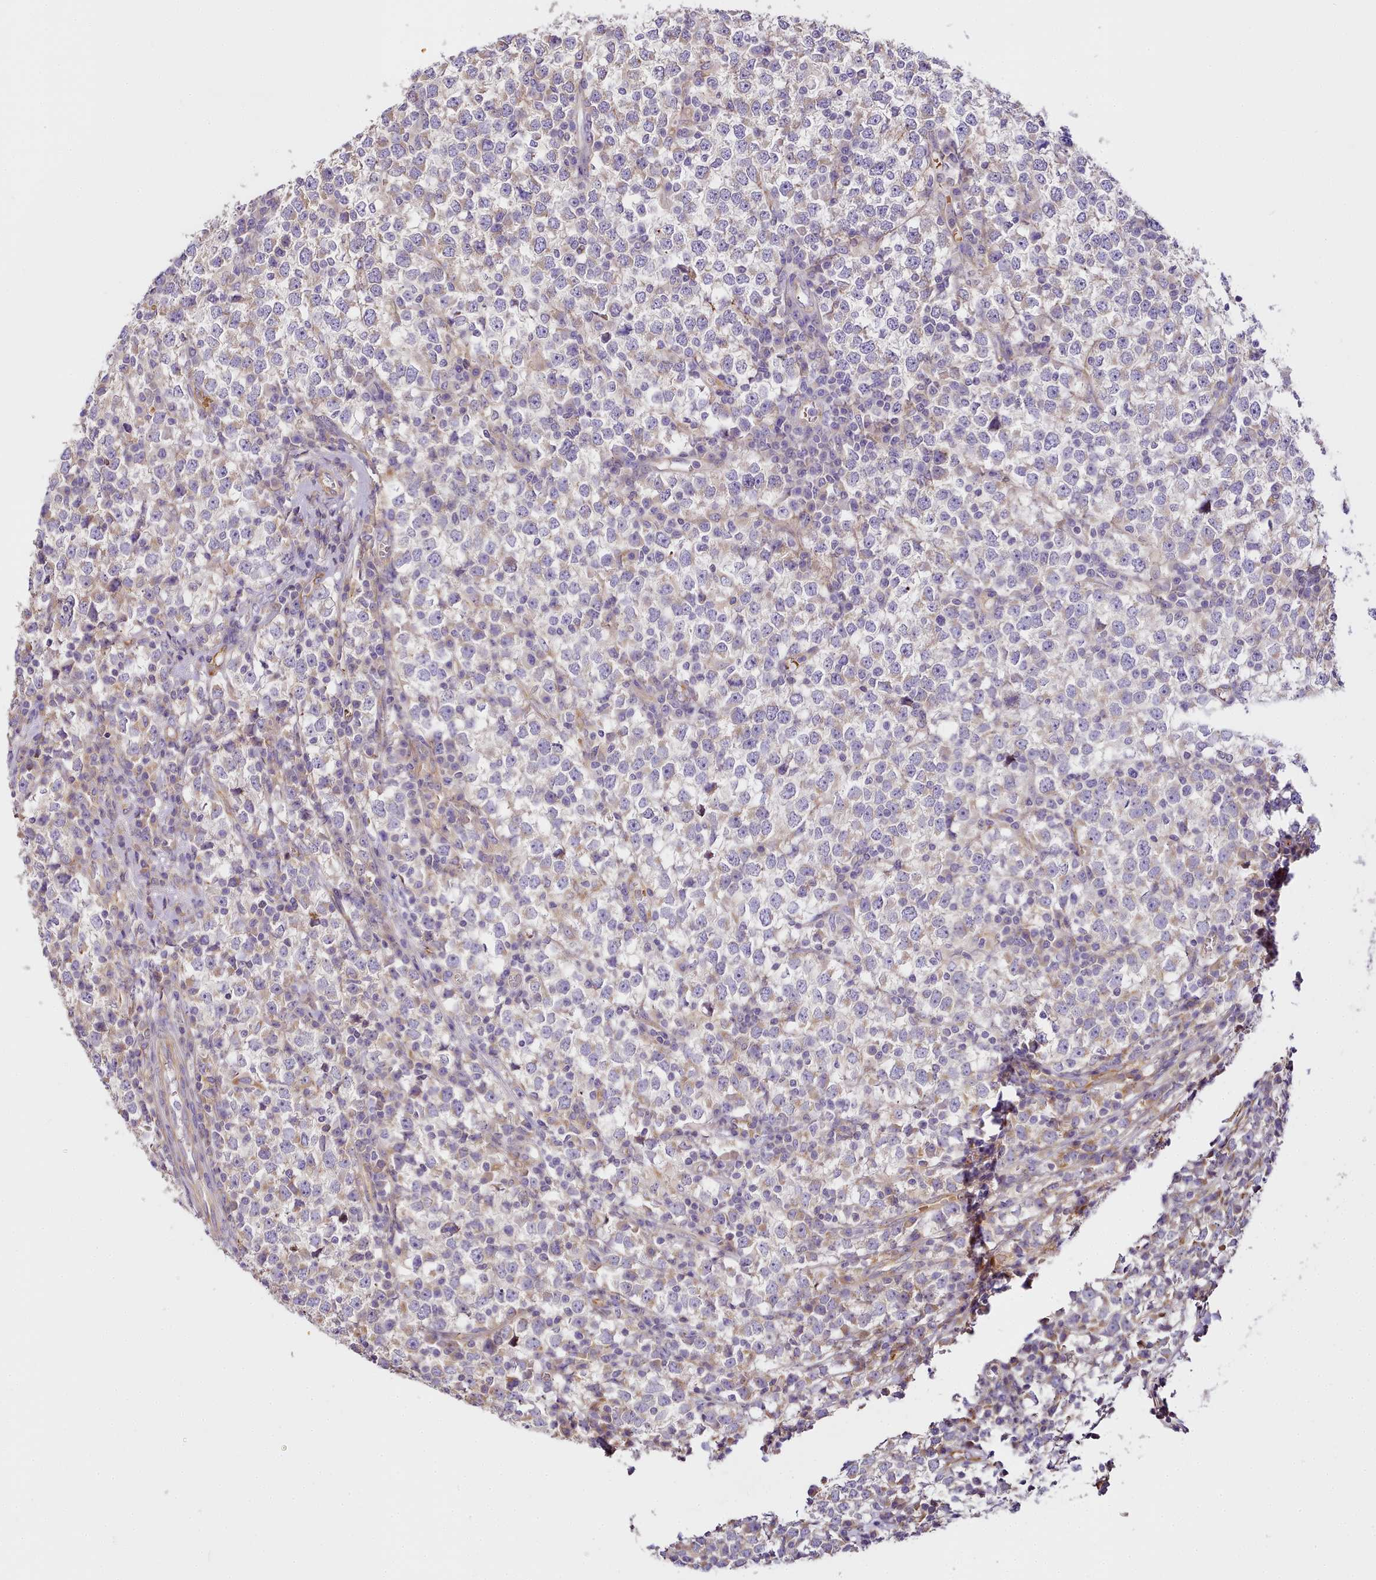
{"staining": {"intensity": "negative", "quantity": "none", "location": "none"}, "tissue": "testis cancer", "cell_type": "Tumor cells", "image_type": "cancer", "snomed": [{"axis": "morphology", "description": "Seminoma, NOS"}, {"axis": "topography", "description": "Testis"}], "caption": "This is an immunohistochemistry (IHC) image of human testis cancer (seminoma). There is no expression in tumor cells.", "gene": "NBPF1", "patient": {"sex": "male", "age": 65}}